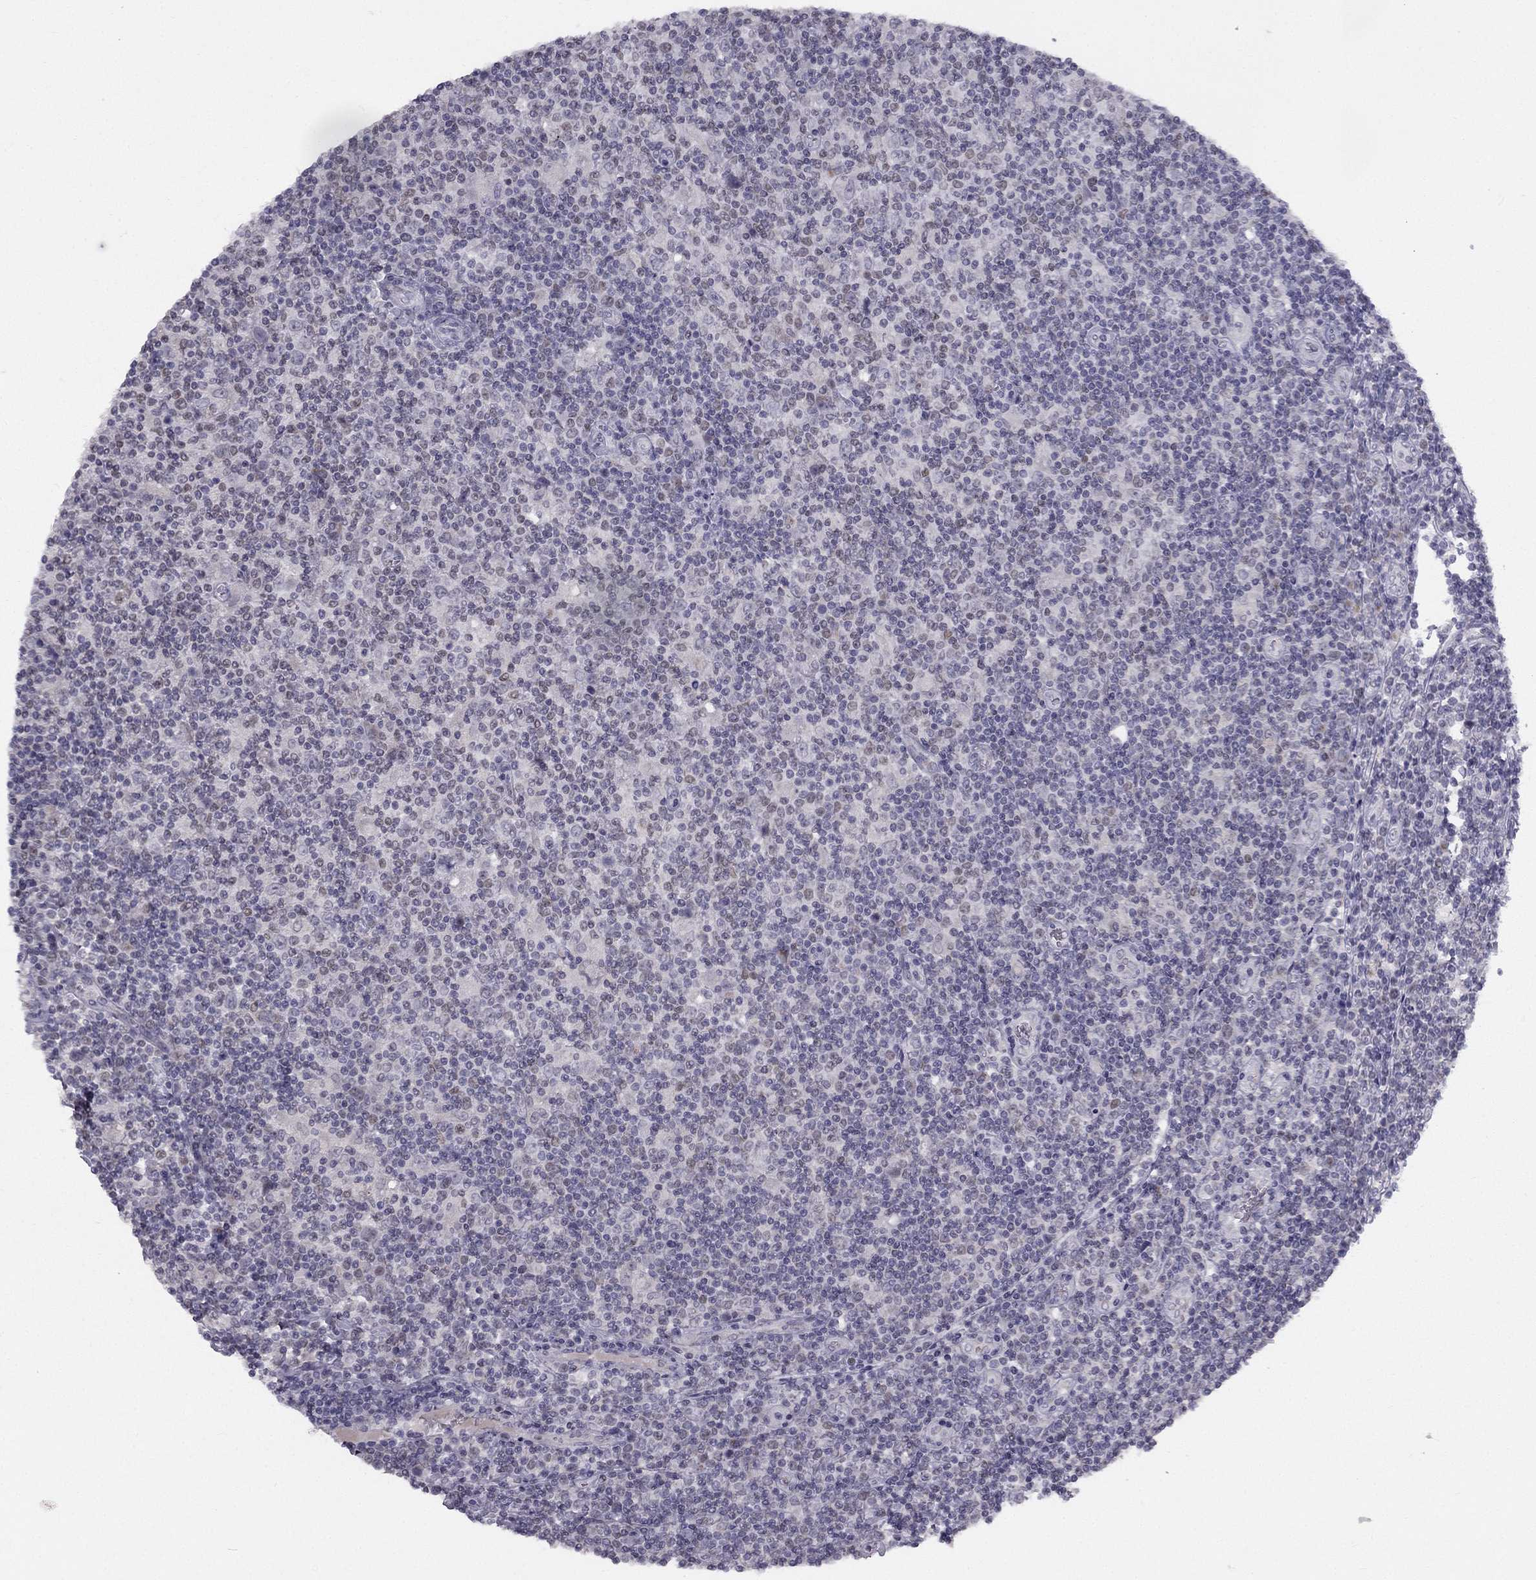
{"staining": {"intensity": "negative", "quantity": "none", "location": "none"}, "tissue": "lymphoma", "cell_type": "Tumor cells", "image_type": "cancer", "snomed": [{"axis": "morphology", "description": "Hodgkin's disease, NOS"}, {"axis": "topography", "description": "Lymph node"}], "caption": "The IHC image has no significant staining in tumor cells of Hodgkin's disease tissue.", "gene": "TRPS1", "patient": {"sex": "male", "age": 40}}